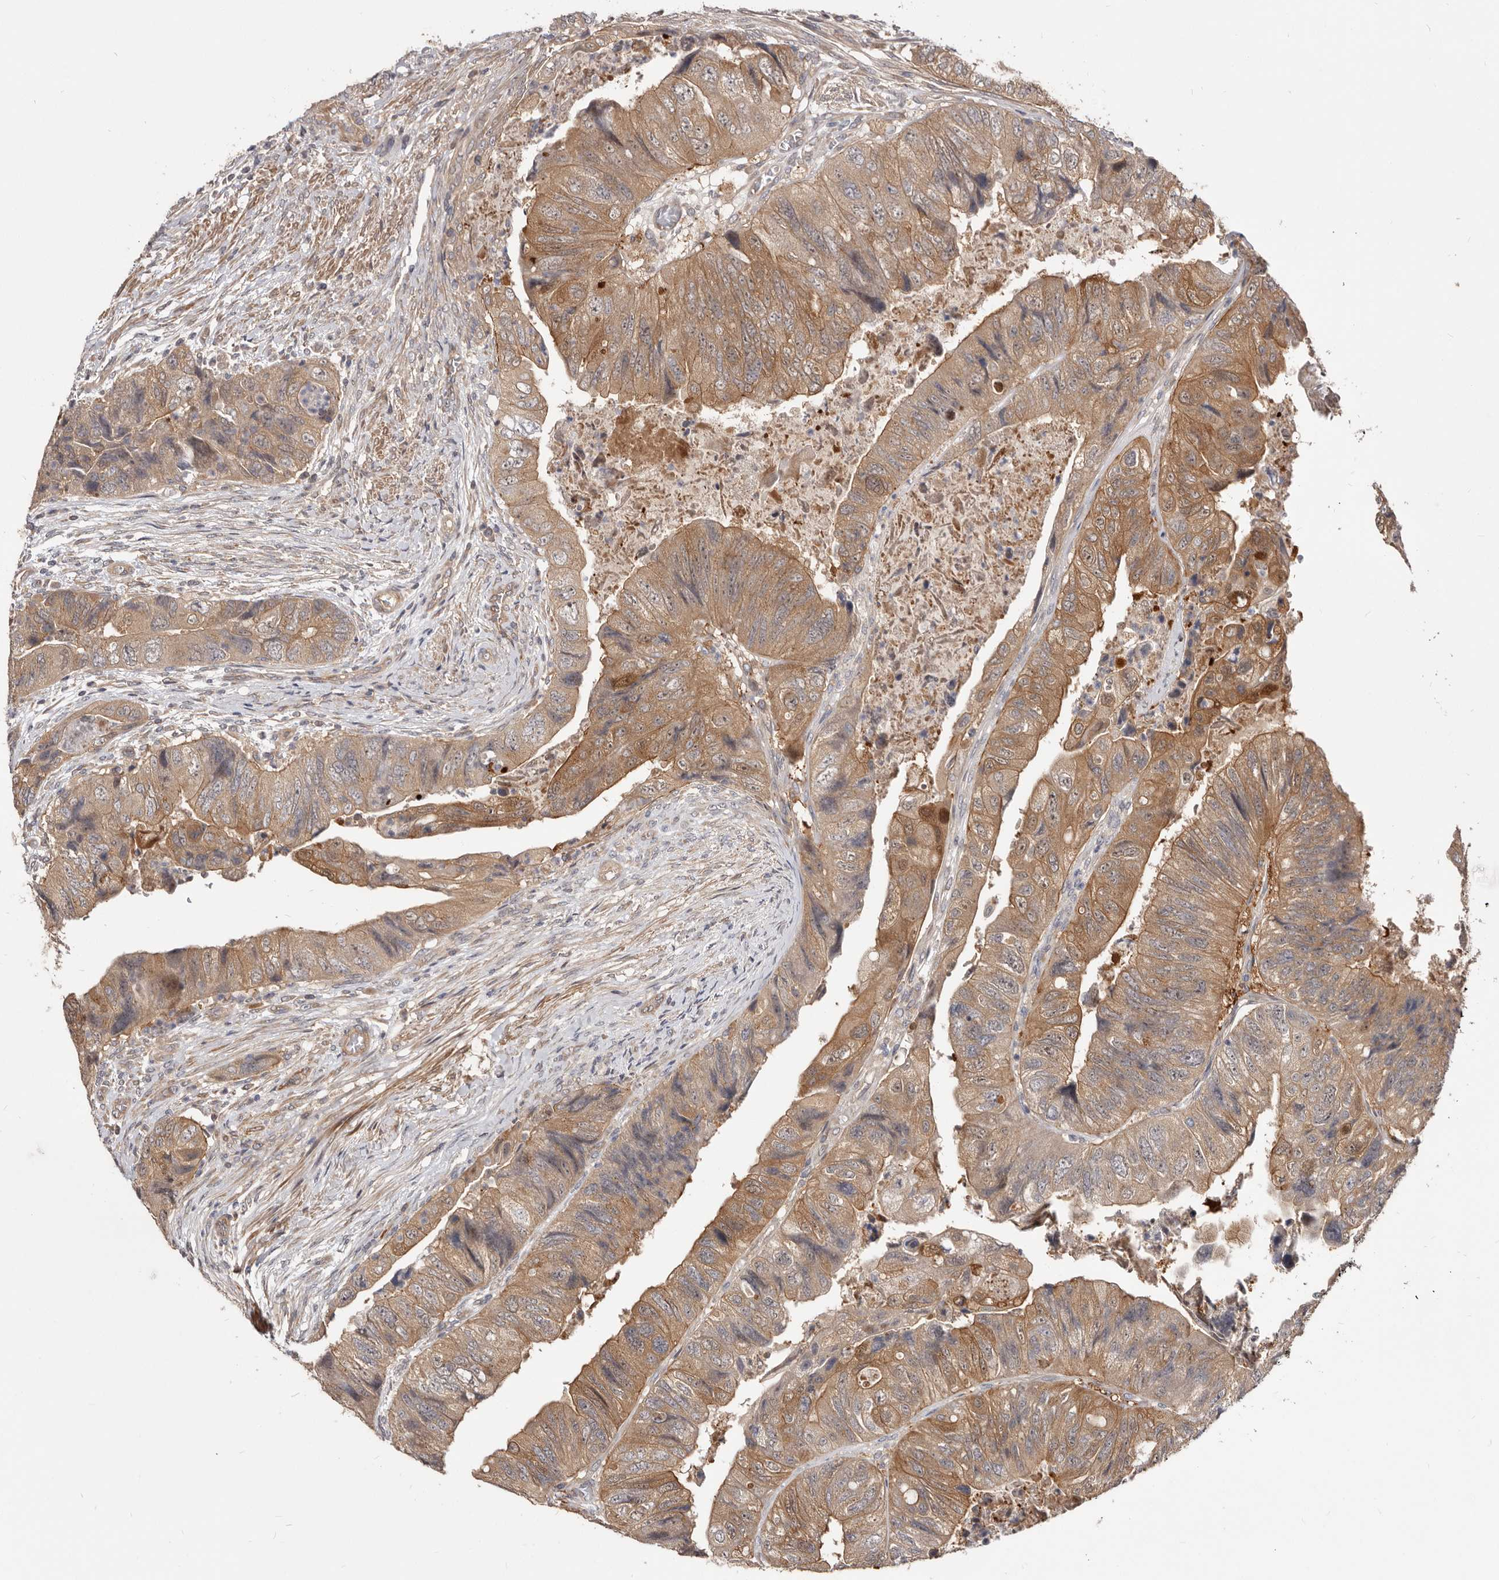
{"staining": {"intensity": "moderate", "quantity": ">75%", "location": "cytoplasmic/membranous"}, "tissue": "colorectal cancer", "cell_type": "Tumor cells", "image_type": "cancer", "snomed": [{"axis": "morphology", "description": "Adenocarcinoma, NOS"}, {"axis": "topography", "description": "Rectum"}], "caption": "Protein staining of adenocarcinoma (colorectal) tissue shows moderate cytoplasmic/membranous staining in approximately >75% of tumor cells. (DAB = brown stain, brightfield microscopy at high magnification).", "gene": "GPATCH4", "patient": {"sex": "male", "age": 63}}